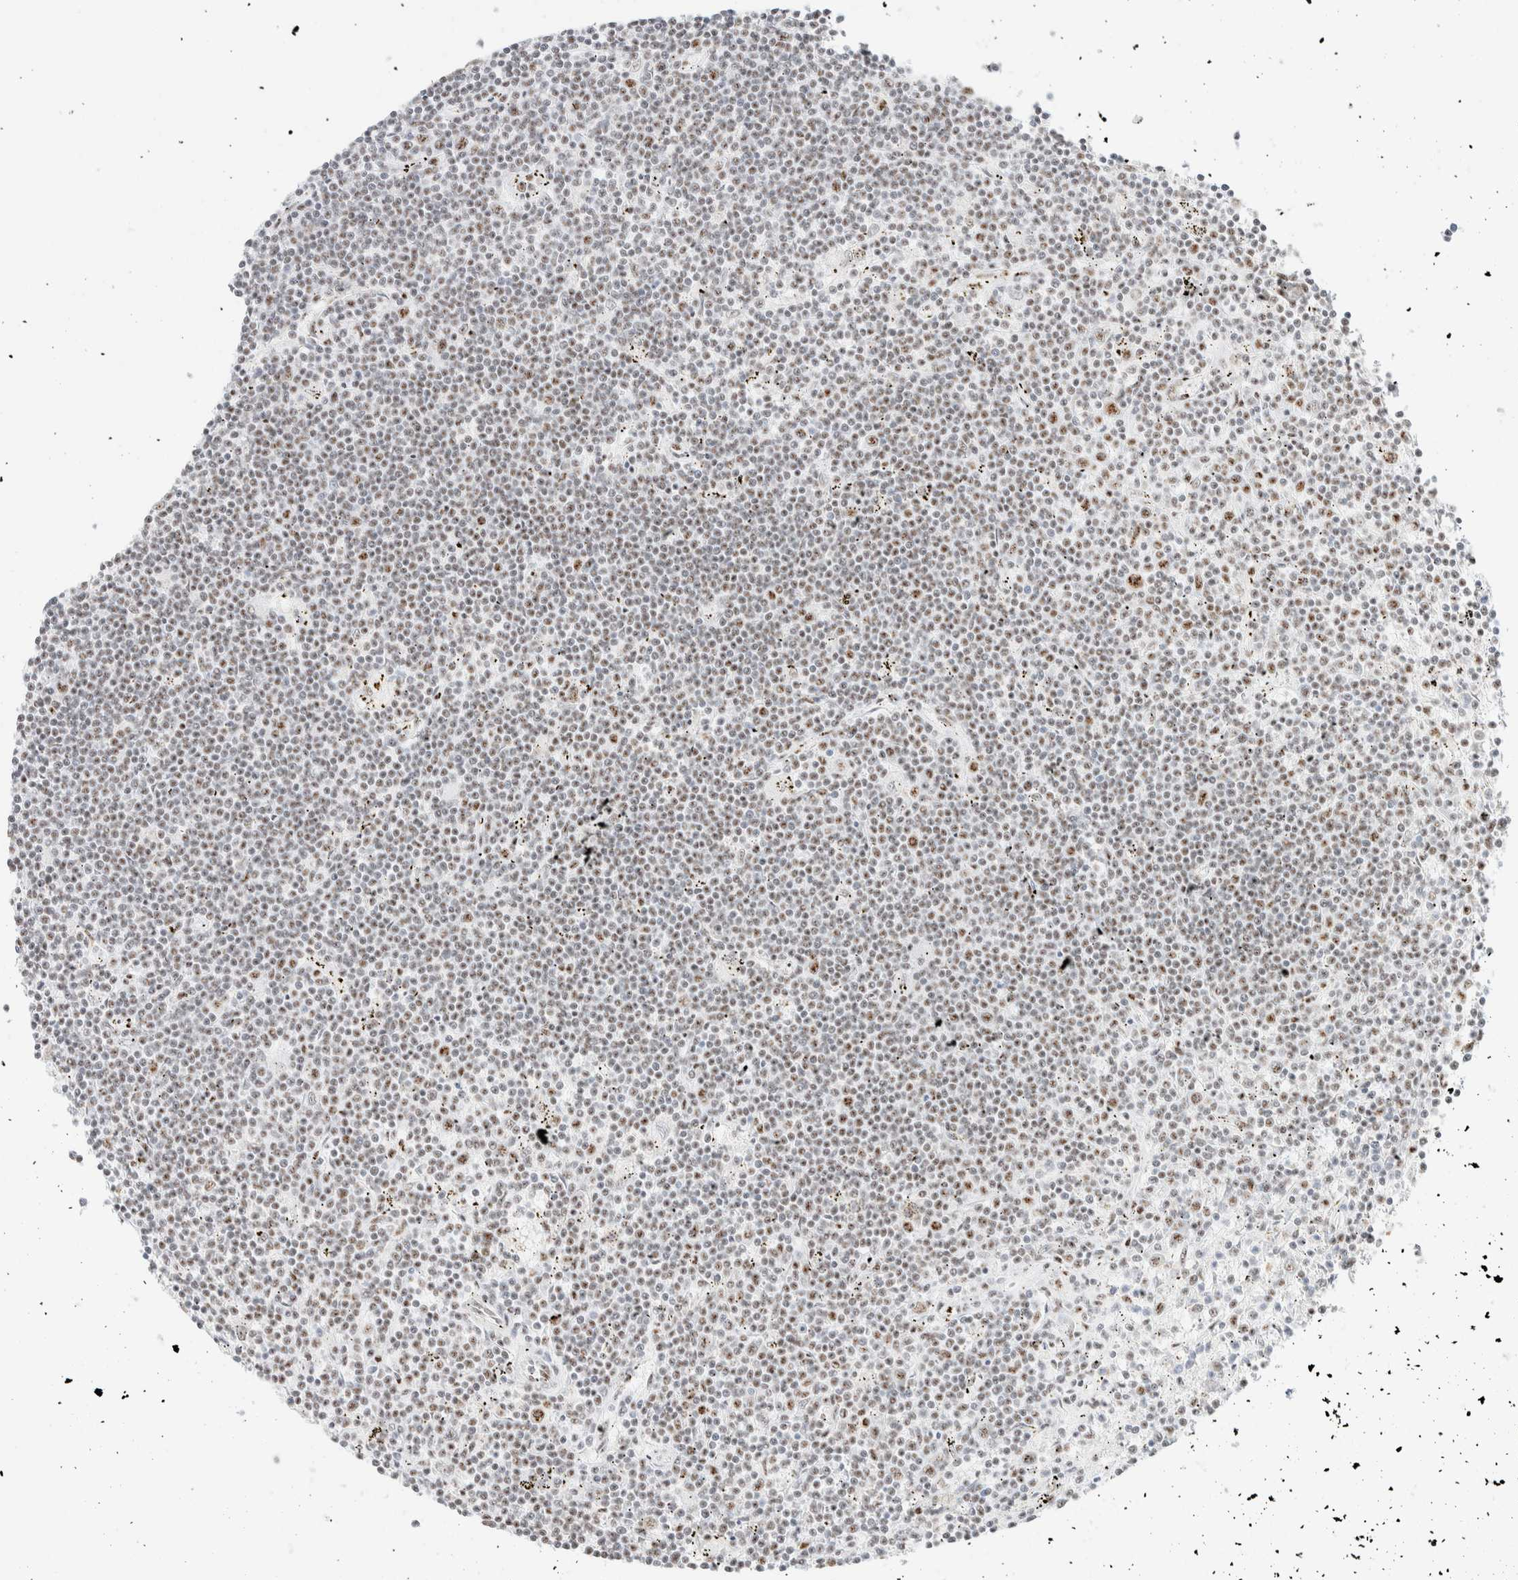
{"staining": {"intensity": "weak", "quantity": "25%-75%", "location": "nuclear"}, "tissue": "lymphoma", "cell_type": "Tumor cells", "image_type": "cancer", "snomed": [{"axis": "morphology", "description": "Malignant lymphoma, non-Hodgkin's type, Low grade"}, {"axis": "topography", "description": "Spleen"}], "caption": "Lymphoma stained with immunohistochemistry exhibits weak nuclear positivity in about 25%-75% of tumor cells. (DAB (3,3'-diaminobenzidine) = brown stain, brightfield microscopy at high magnification).", "gene": "SON", "patient": {"sex": "male", "age": 76}}